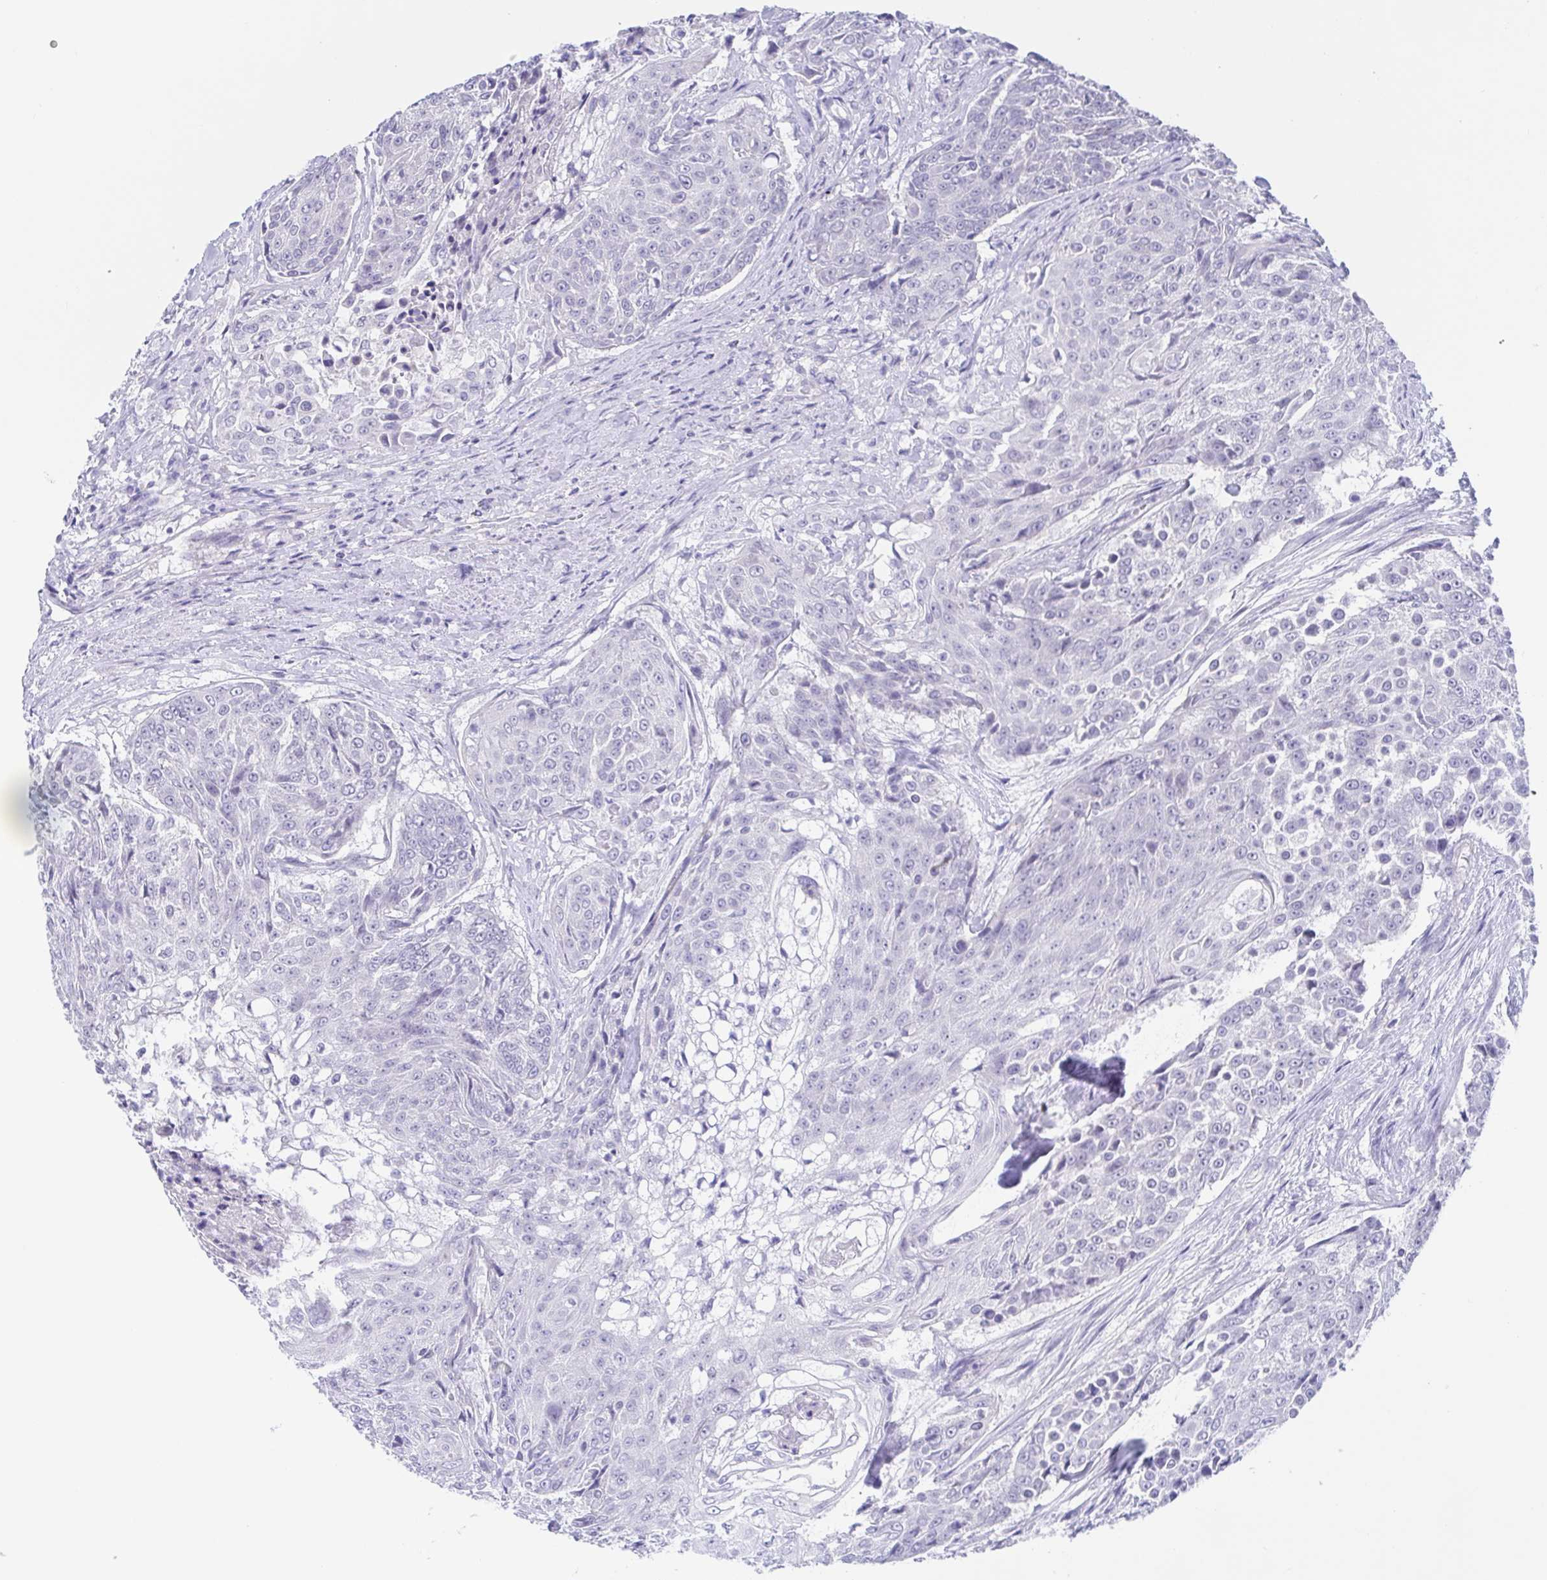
{"staining": {"intensity": "negative", "quantity": "none", "location": "none"}, "tissue": "urothelial cancer", "cell_type": "Tumor cells", "image_type": "cancer", "snomed": [{"axis": "morphology", "description": "Urothelial carcinoma, High grade"}, {"axis": "topography", "description": "Urinary bladder"}], "caption": "The micrograph demonstrates no significant expression in tumor cells of urothelial cancer. Brightfield microscopy of immunohistochemistry (IHC) stained with DAB (brown) and hematoxylin (blue), captured at high magnification.", "gene": "TEX12", "patient": {"sex": "female", "age": 63}}